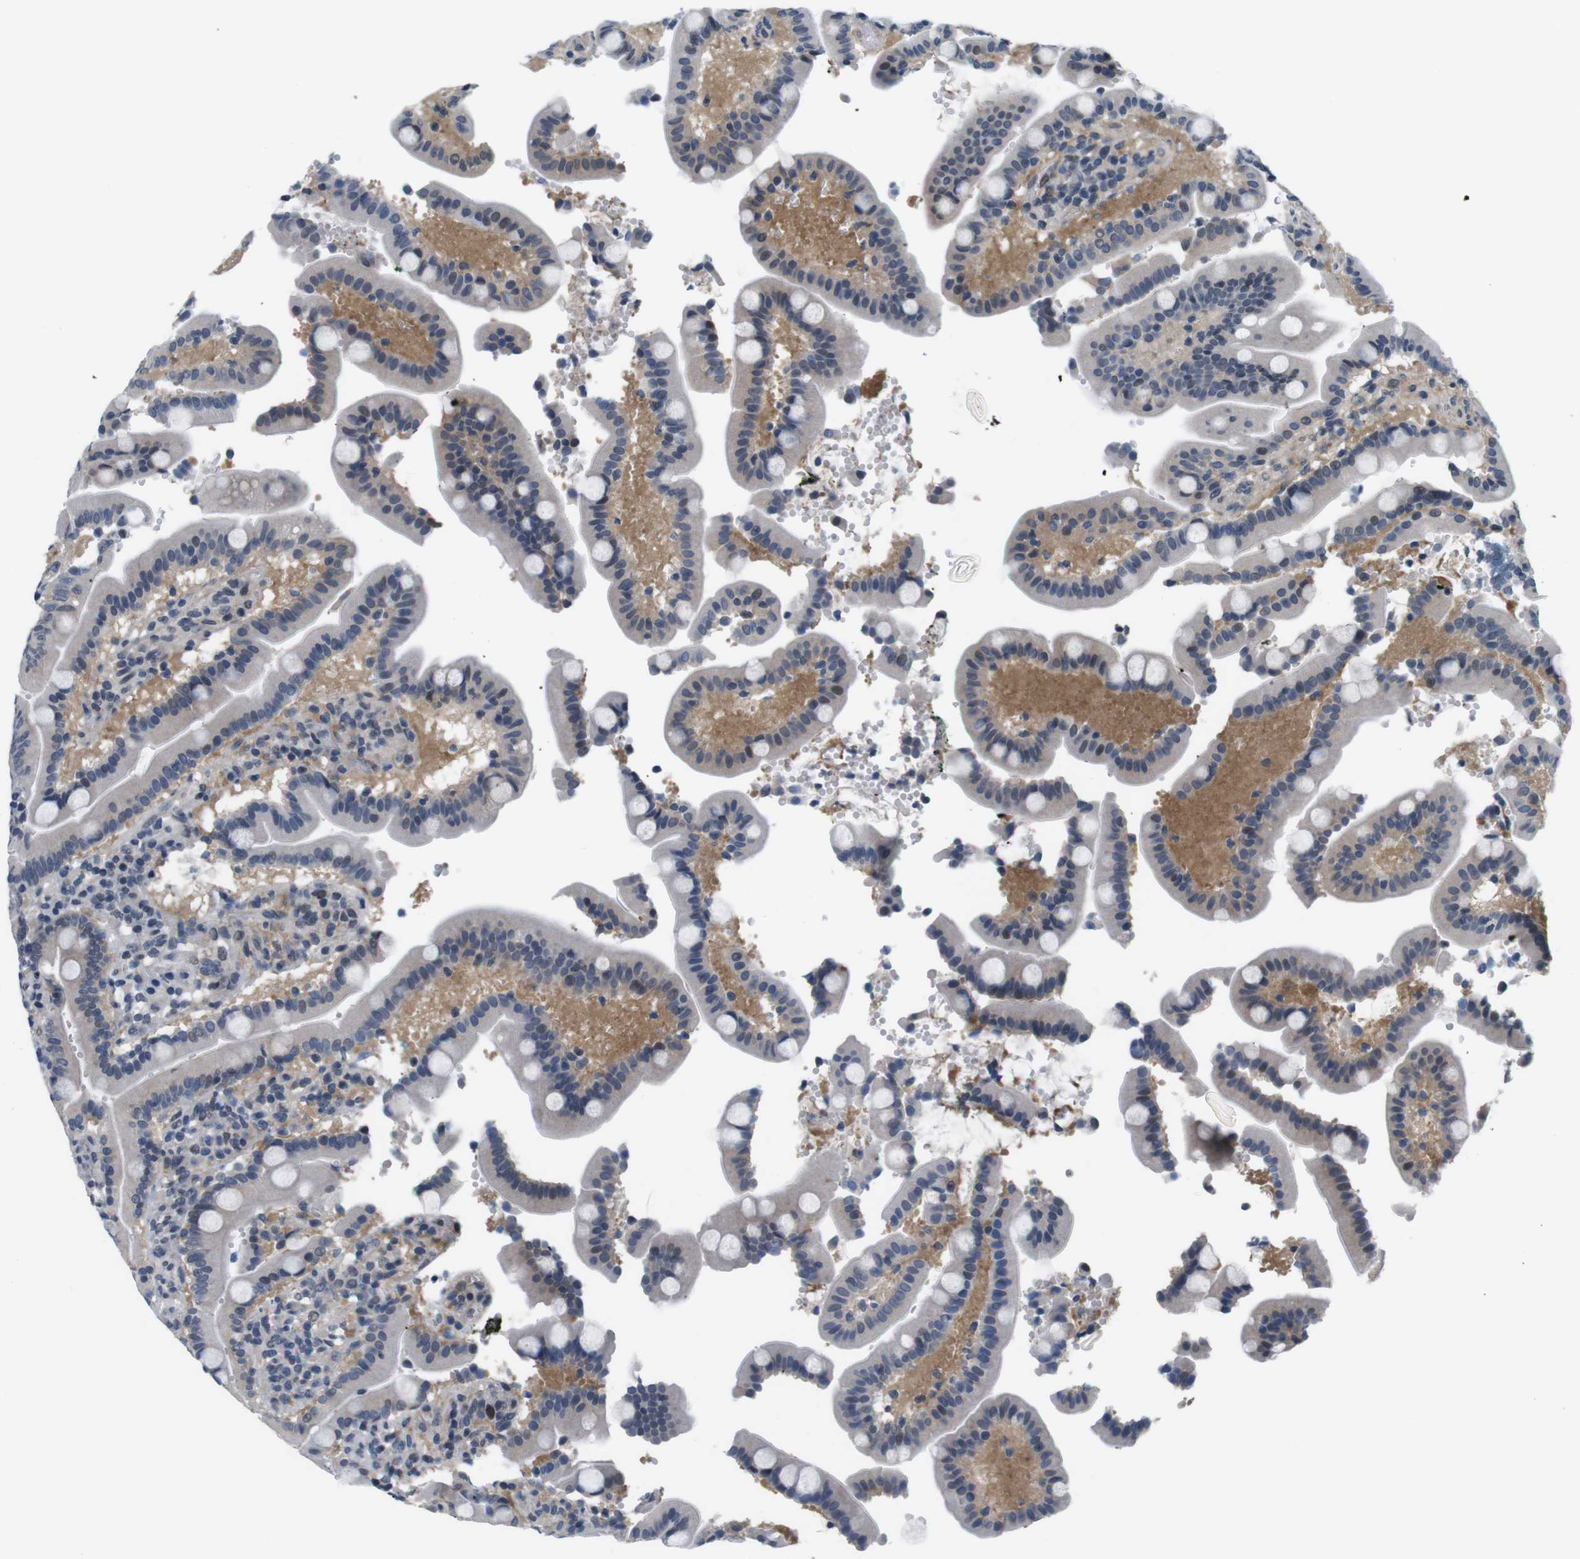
{"staining": {"intensity": "moderate", "quantity": "25%-75%", "location": "cytoplasmic/membranous,nuclear"}, "tissue": "duodenum", "cell_type": "Glandular cells", "image_type": "normal", "snomed": [{"axis": "morphology", "description": "Normal tissue, NOS"}, {"axis": "topography", "description": "Small intestine, NOS"}], "caption": "Protein staining of normal duodenum reveals moderate cytoplasmic/membranous,nuclear positivity in about 25%-75% of glandular cells. (brown staining indicates protein expression, while blue staining denotes nuclei).", "gene": "SMCO2", "patient": {"sex": "female", "age": 71}}